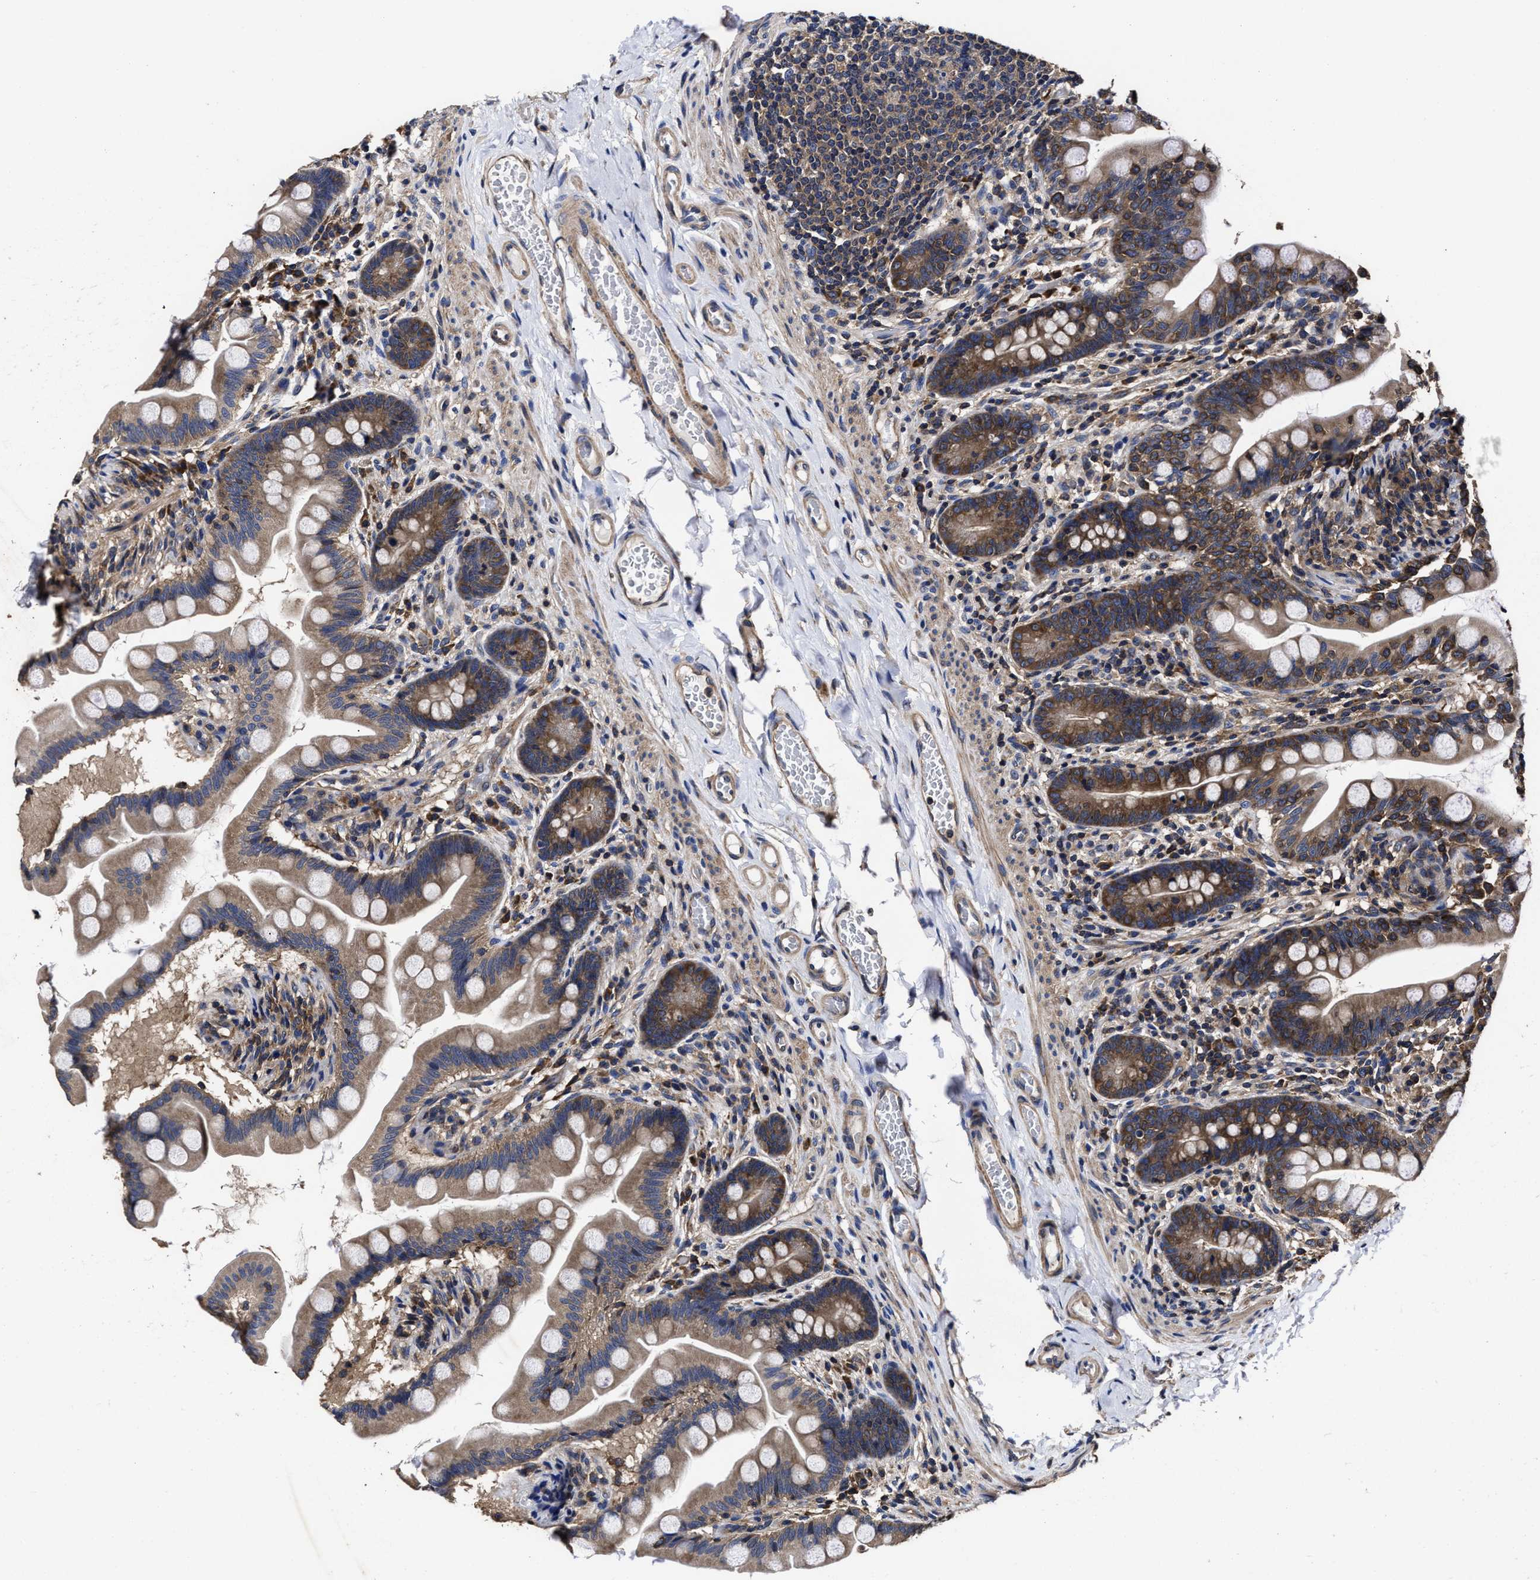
{"staining": {"intensity": "moderate", "quantity": "25%-75%", "location": "cytoplasmic/membranous"}, "tissue": "small intestine", "cell_type": "Glandular cells", "image_type": "normal", "snomed": [{"axis": "morphology", "description": "Normal tissue, NOS"}, {"axis": "topography", "description": "Small intestine"}], "caption": "Protein staining by immunohistochemistry (IHC) demonstrates moderate cytoplasmic/membranous expression in about 25%-75% of glandular cells in normal small intestine.", "gene": "AVEN", "patient": {"sex": "female", "age": 56}}